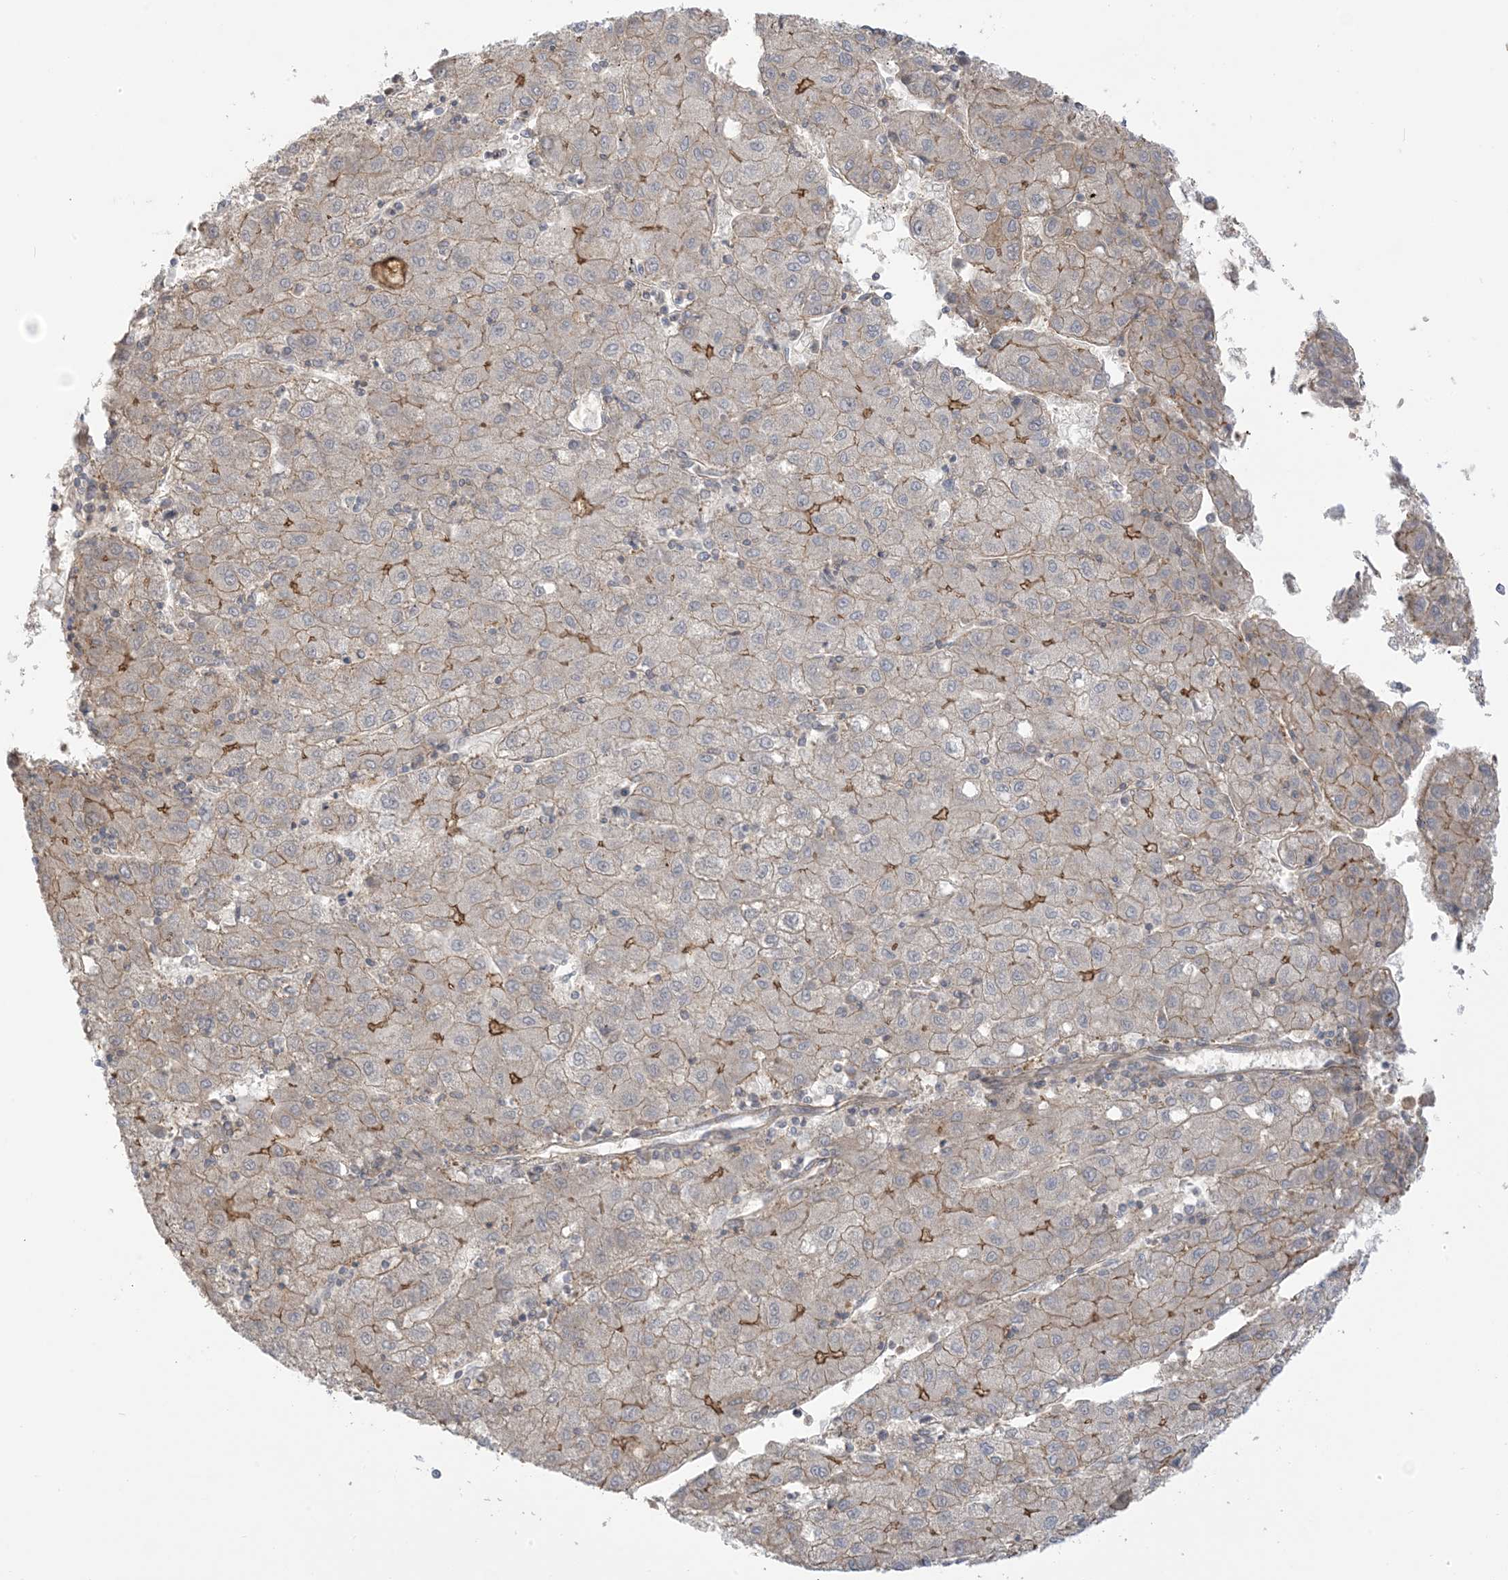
{"staining": {"intensity": "moderate", "quantity": "<25%", "location": "cytoplasmic/membranous"}, "tissue": "liver cancer", "cell_type": "Tumor cells", "image_type": "cancer", "snomed": [{"axis": "morphology", "description": "Carcinoma, Hepatocellular, NOS"}, {"axis": "topography", "description": "Liver"}], "caption": "Protein analysis of liver hepatocellular carcinoma tissue demonstrates moderate cytoplasmic/membranous expression in about <25% of tumor cells. The protein is stained brown, and the nuclei are stained in blue (DAB (3,3'-diaminobenzidine) IHC with brightfield microscopy, high magnification).", "gene": "ICMT", "patient": {"sex": "male", "age": 72}}